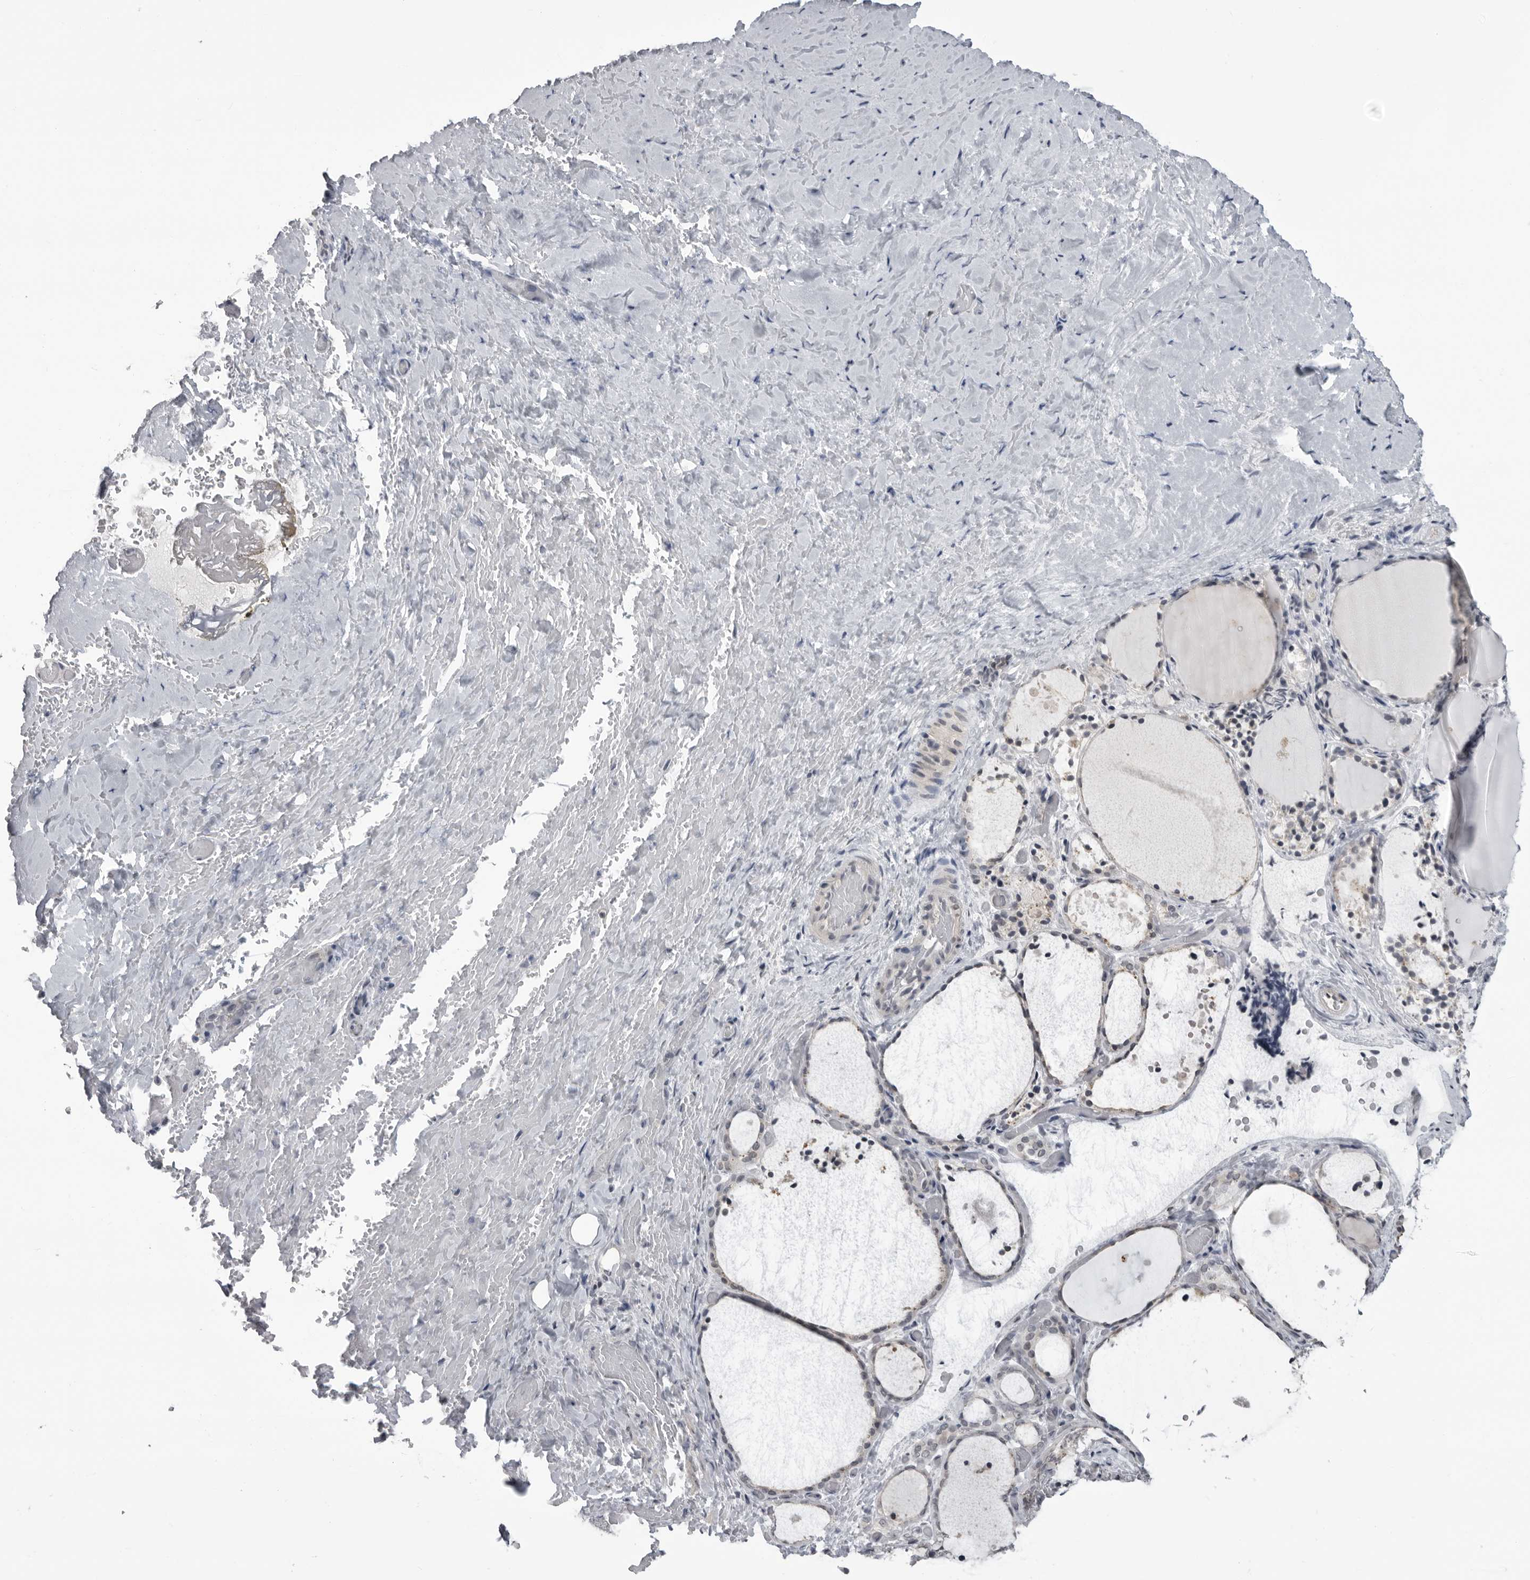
{"staining": {"intensity": "weak", "quantity": ">75%", "location": "cytoplasmic/membranous"}, "tissue": "thyroid gland", "cell_type": "Glandular cells", "image_type": "normal", "snomed": [{"axis": "morphology", "description": "Normal tissue, NOS"}, {"axis": "topography", "description": "Thyroid gland"}], "caption": "This is a micrograph of immunohistochemistry (IHC) staining of unremarkable thyroid gland, which shows weak staining in the cytoplasmic/membranous of glandular cells.", "gene": "PDCL3", "patient": {"sex": "female", "age": 44}}